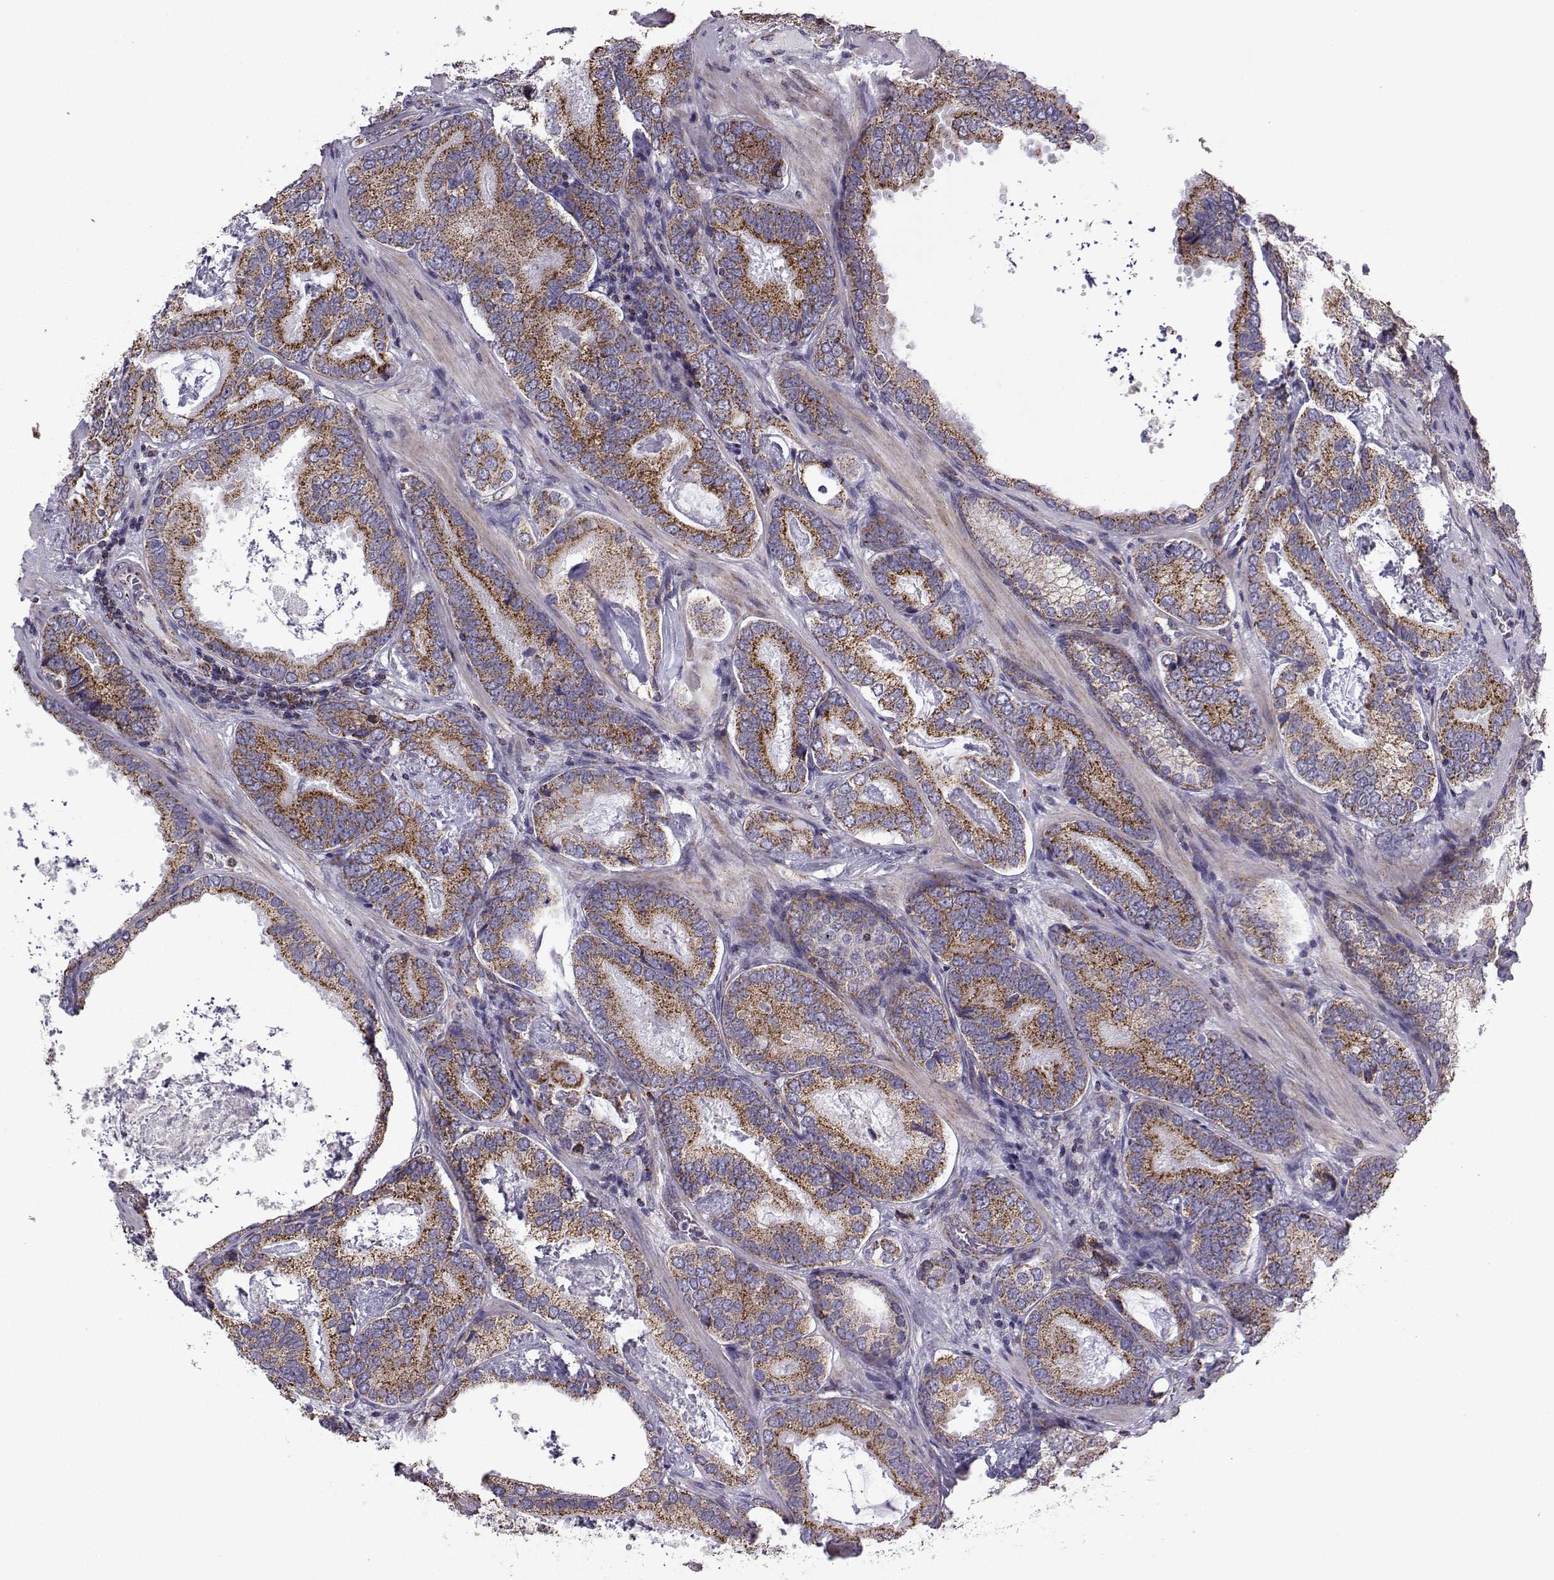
{"staining": {"intensity": "strong", "quantity": ">75%", "location": "cytoplasmic/membranous"}, "tissue": "prostate cancer", "cell_type": "Tumor cells", "image_type": "cancer", "snomed": [{"axis": "morphology", "description": "Adenocarcinoma, Low grade"}, {"axis": "topography", "description": "Prostate"}], "caption": "IHC (DAB (3,3'-diaminobenzidine)) staining of prostate cancer reveals strong cytoplasmic/membranous protein staining in about >75% of tumor cells.", "gene": "NECAB3", "patient": {"sex": "male", "age": 60}}